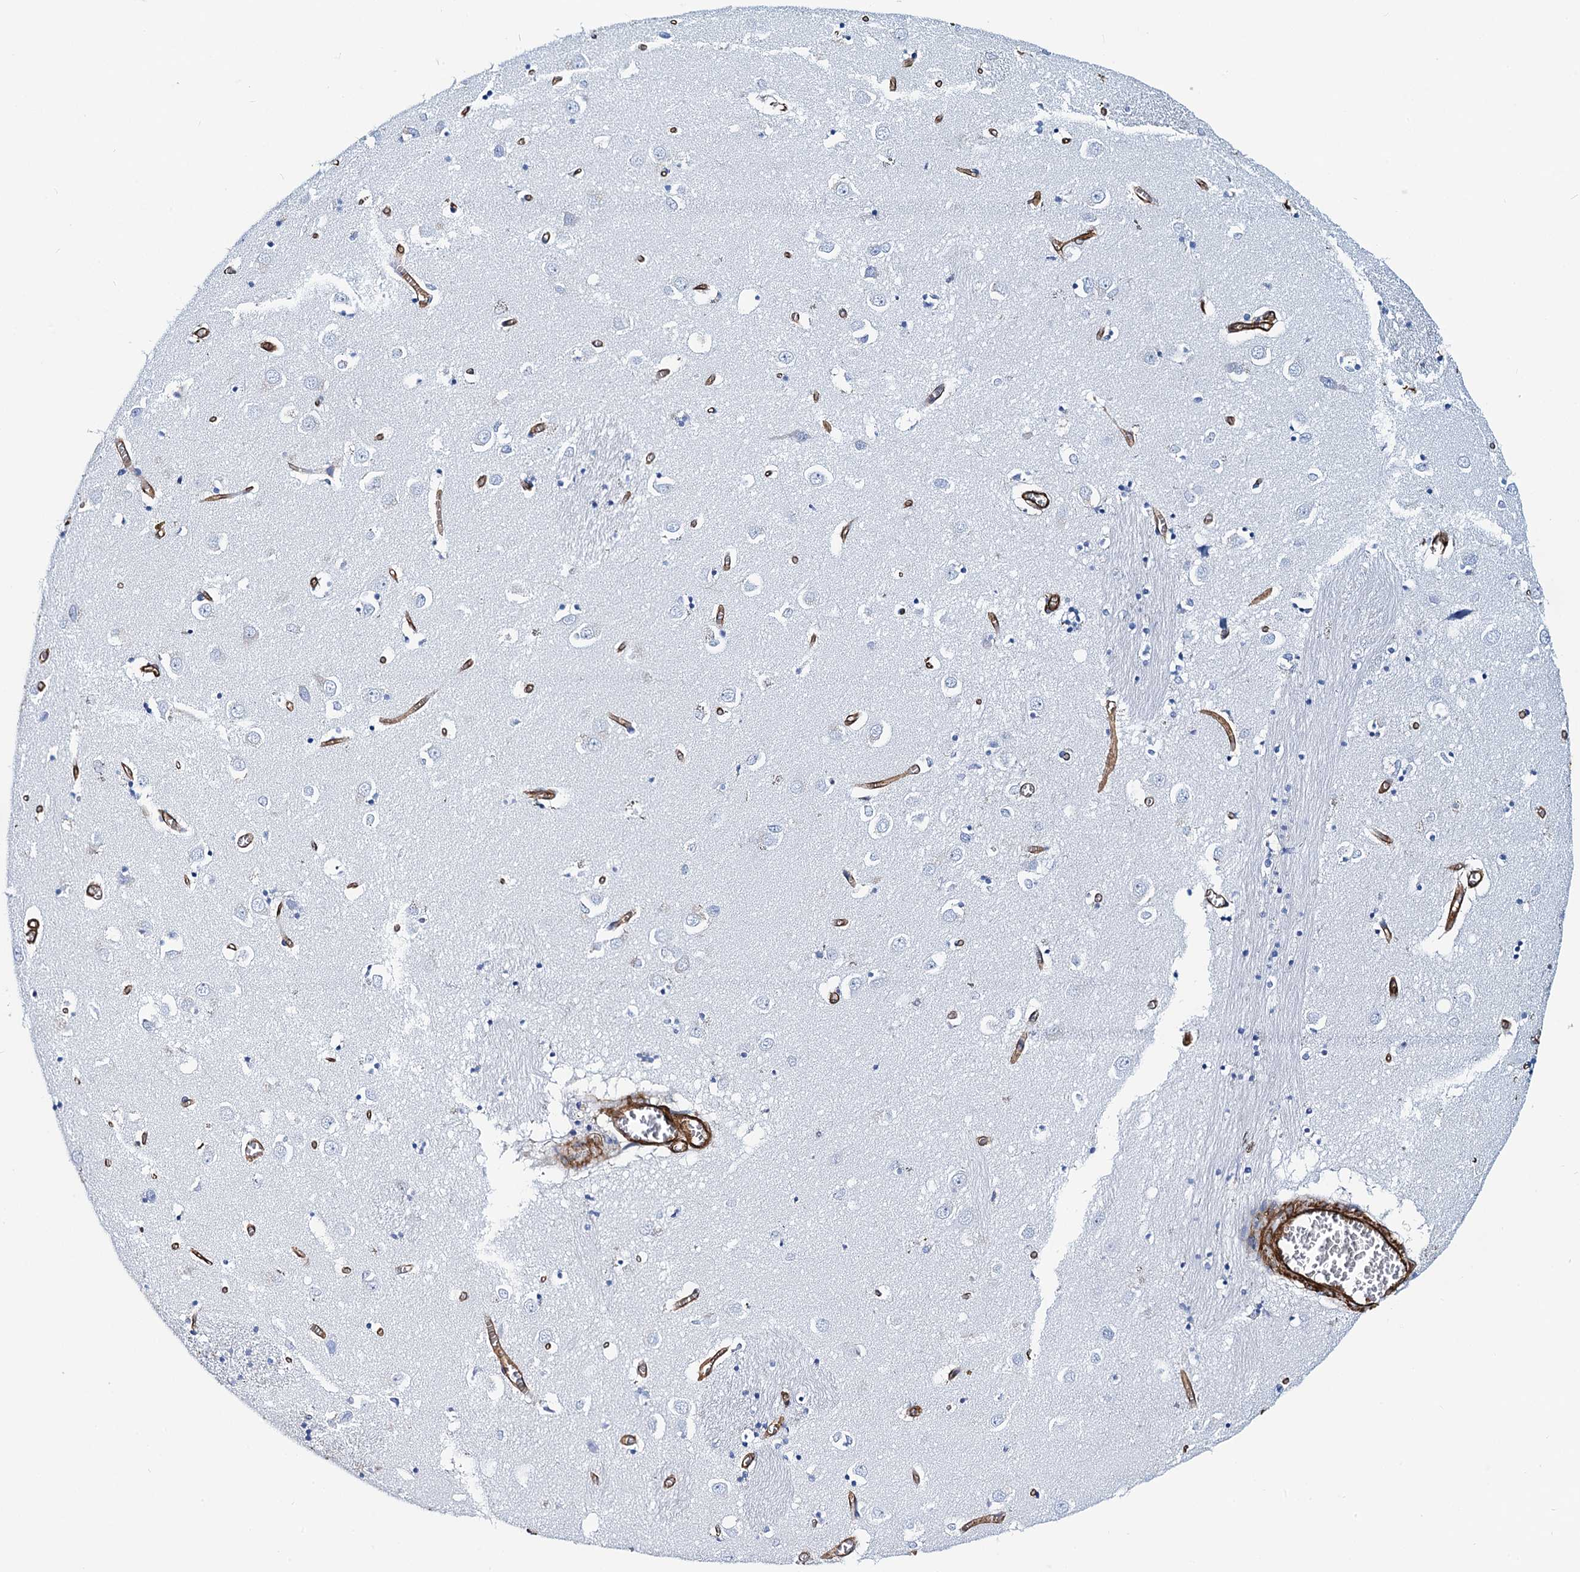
{"staining": {"intensity": "negative", "quantity": "none", "location": "none"}, "tissue": "caudate", "cell_type": "Glial cells", "image_type": "normal", "snomed": [{"axis": "morphology", "description": "Normal tissue, NOS"}, {"axis": "topography", "description": "Lateral ventricle wall"}], "caption": "This micrograph is of normal caudate stained with IHC to label a protein in brown with the nuclei are counter-stained blue. There is no expression in glial cells. The staining was performed using DAB (3,3'-diaminobenzidine) to visualize the protein expression in brown, while the nuclei were stained in blue with hematoxylin (Magnification: 20x).", "gene": "PGM2", "patient": {"sex": "male", "age": 70}}